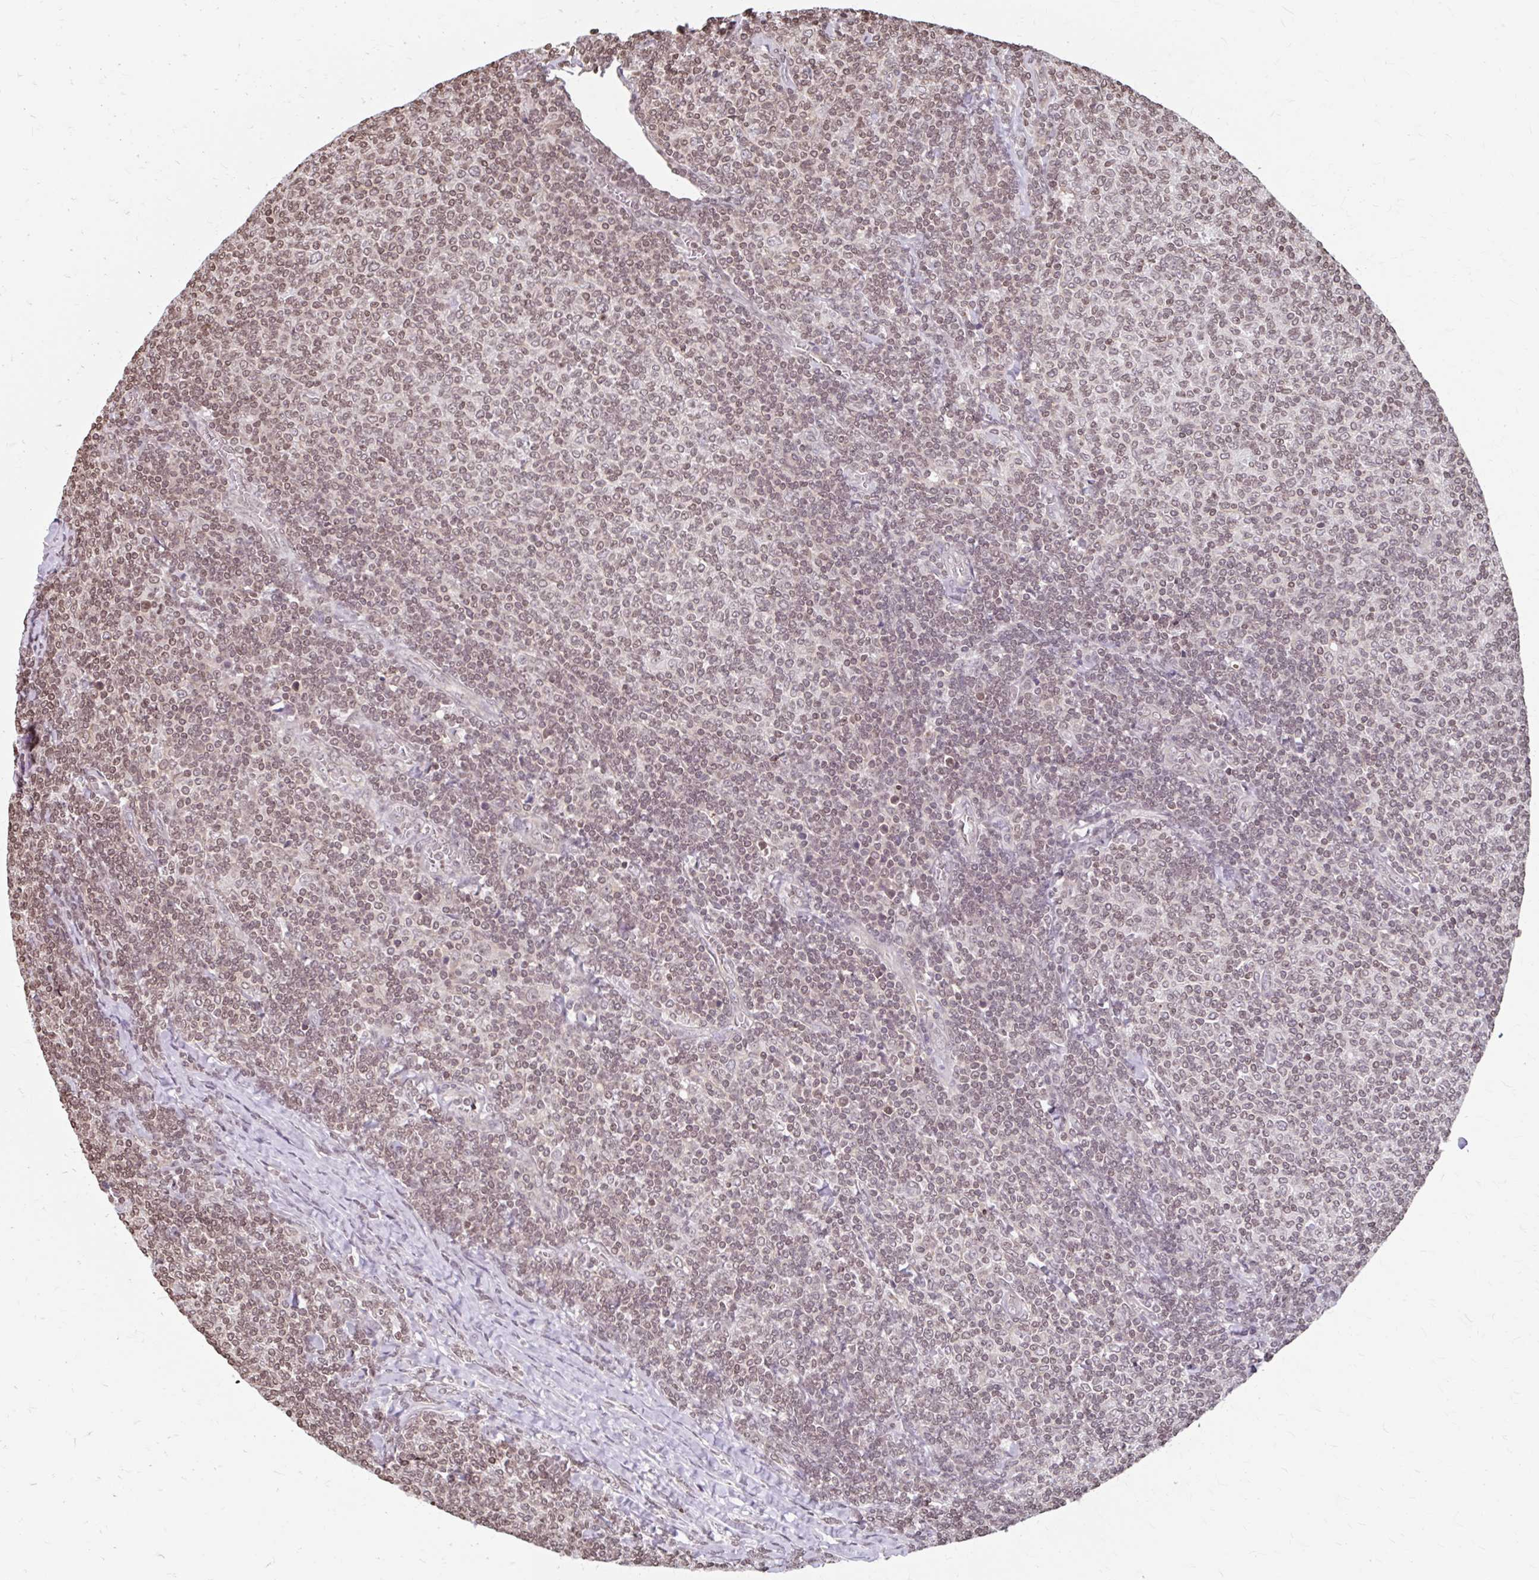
{"staining": {"intensity": "moderate", "quantity": ">75%", "location": "nuclear"}, "tissue": "lymphoma", "cell_type": "Tumor cells", "image_type": "cancer", "snomed": [{"axis": "morphology", "description": "Malignant lymphoma, non-Hodgkin's type, Low grade"}, {"axis": "topography", "description": "Lymph node"}], "caption": "Lymphoma stained for a protein (brown) exhibits moderate nuclear positive expression in about >75% of tumor cells.", "gene": "ORC3", "patient": {"sex": "male", "age": 52}}